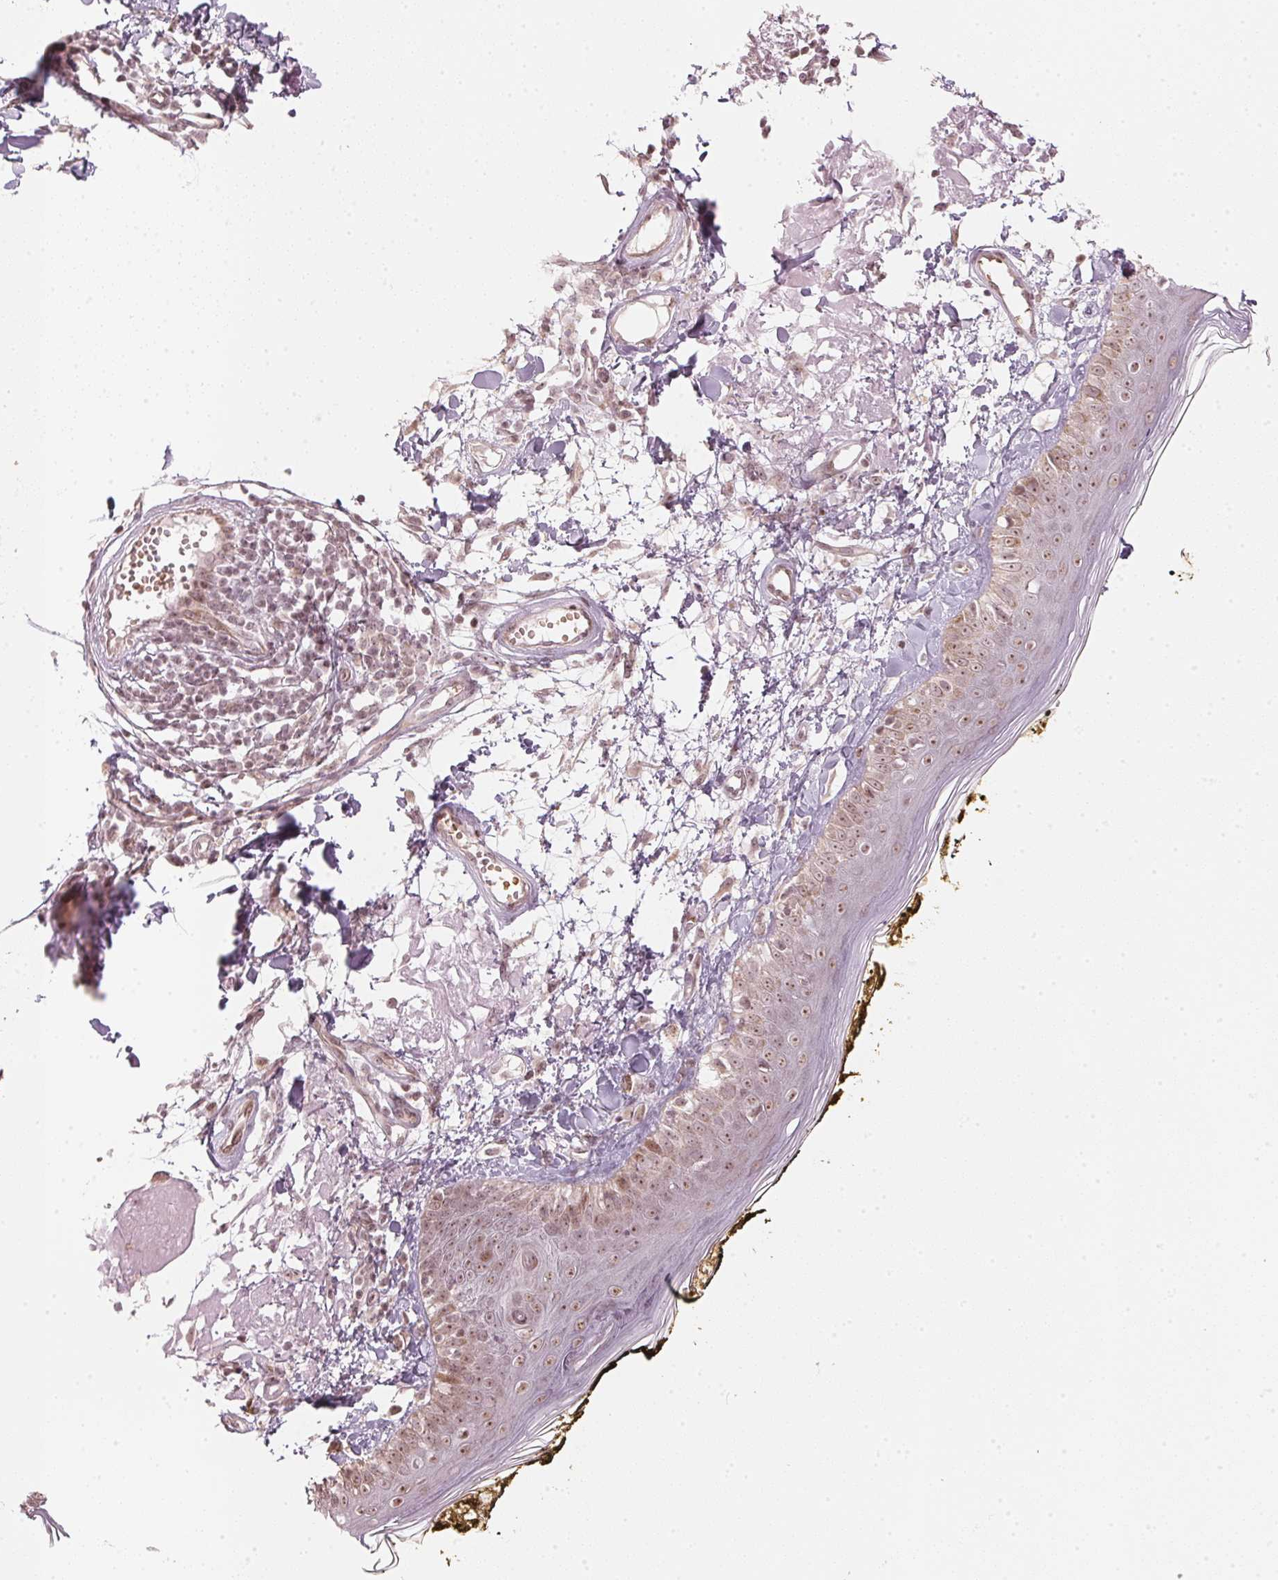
{"staining": {"intensity": "weak", "quantity": "25%-75%", "location": "nuclear"}, "tissue": "skin", "cell_type": "Fibroblasts", "image_type": "normal", "snomed": [{"axis": "morphology", "description": "Normal tissue, NOS"}, {"axis": "topography", "description": "Skin"}], "caption": "Skin stained with immunohistochemistry demonstrates weak nuclear expression in approximately 25%-75% of fibroblasts.", "gene": "KAT6A", "patient": {"sex": "male", "age": 76}}